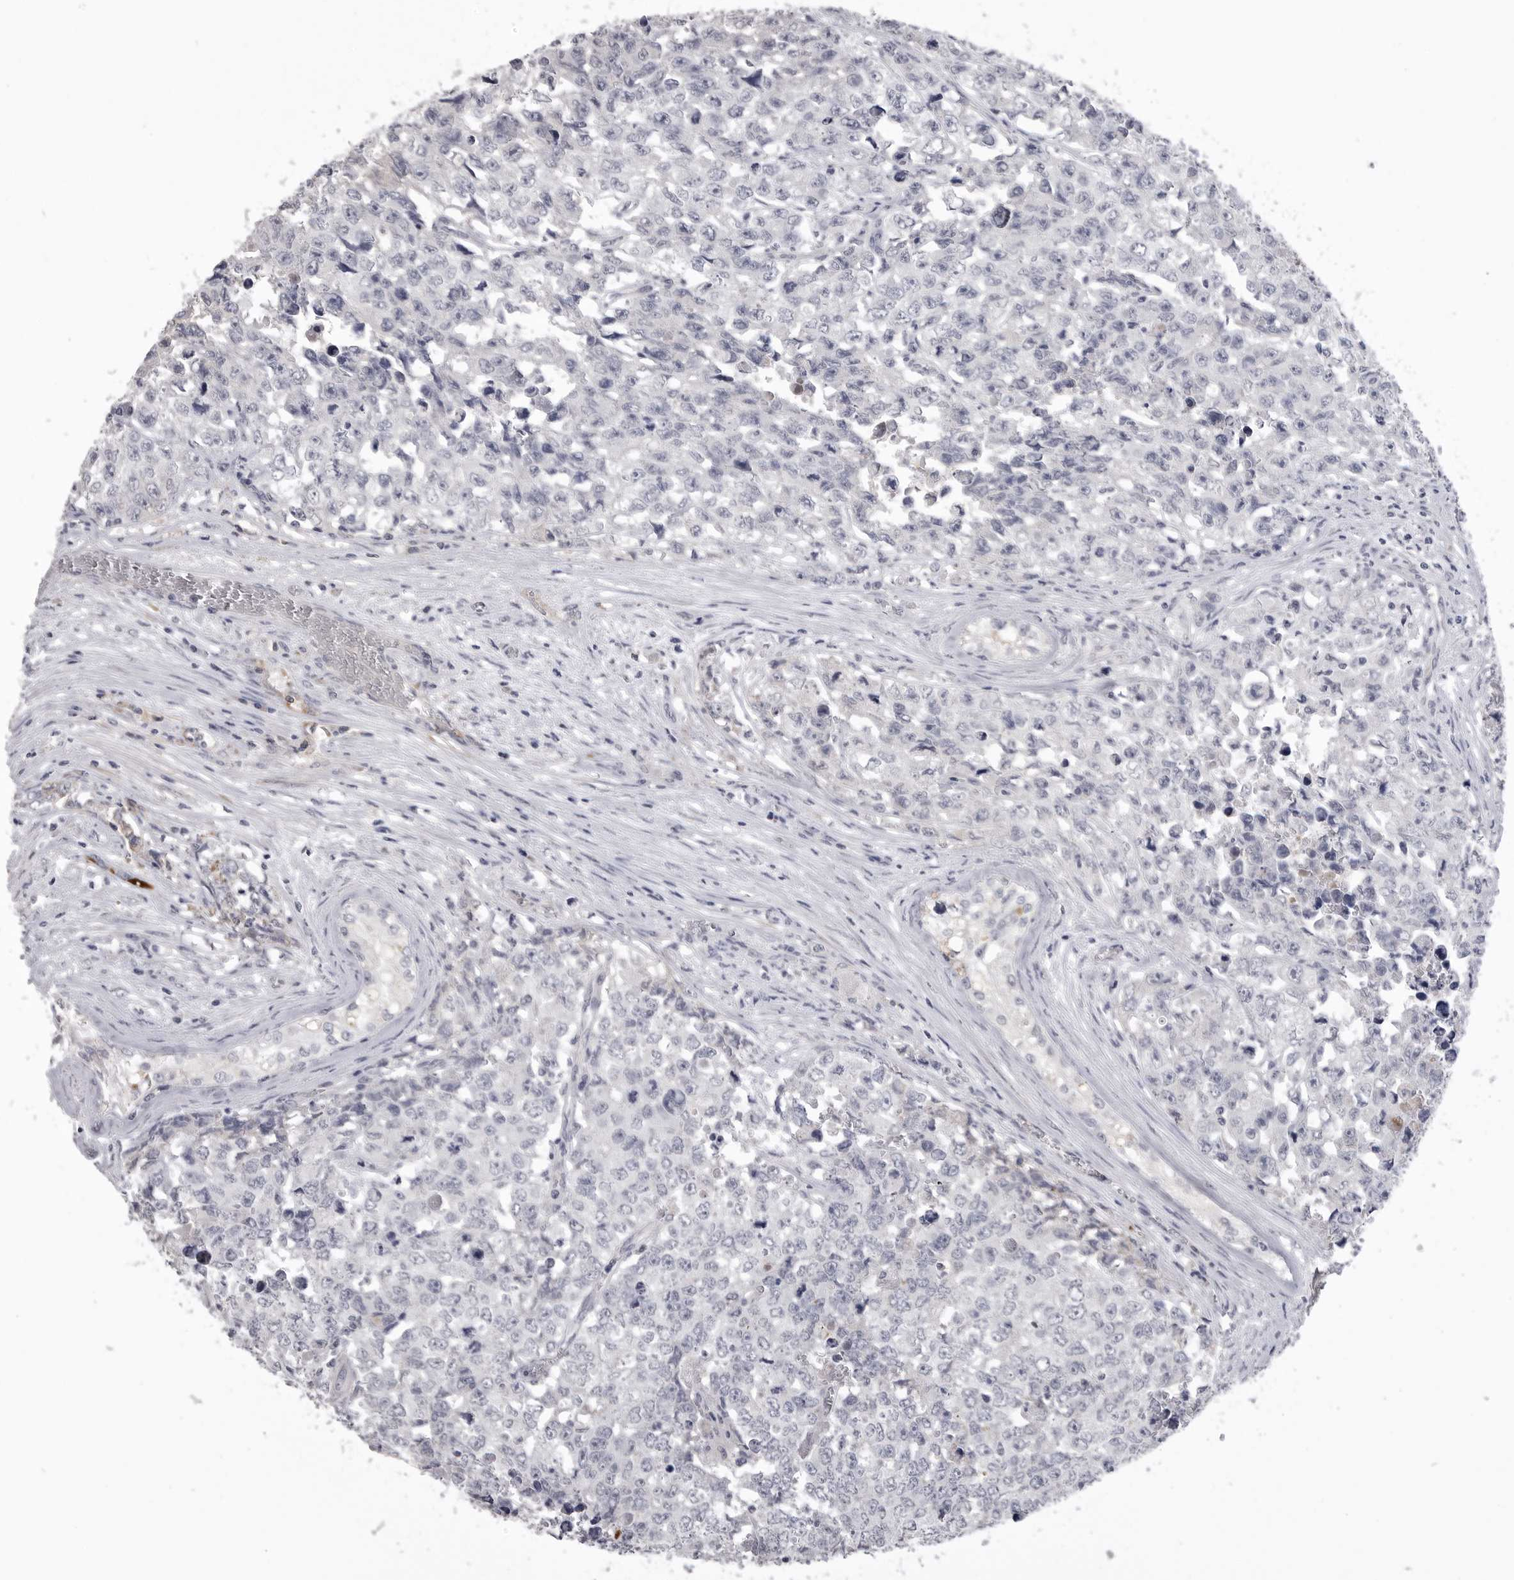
{"staining": {"intensity": "negative", "quantity": "none", "location": "none"}, "tissue": "testis cancer", "cell_type": "Tumor cells", "image_type": "cancer", "snomed": [{"axis": "morphology", "description": "Carcinoma, Embryonal, NOS"}, {"axis": "topography", "description": "Testis"}], "caption": "There is no significant expression in tumor cells of testis cancer (embryonal carcinoma). Nuclei are stained in blue.", "gene": "SERPING1", "patient": {"sex": "male", "age": 28}}